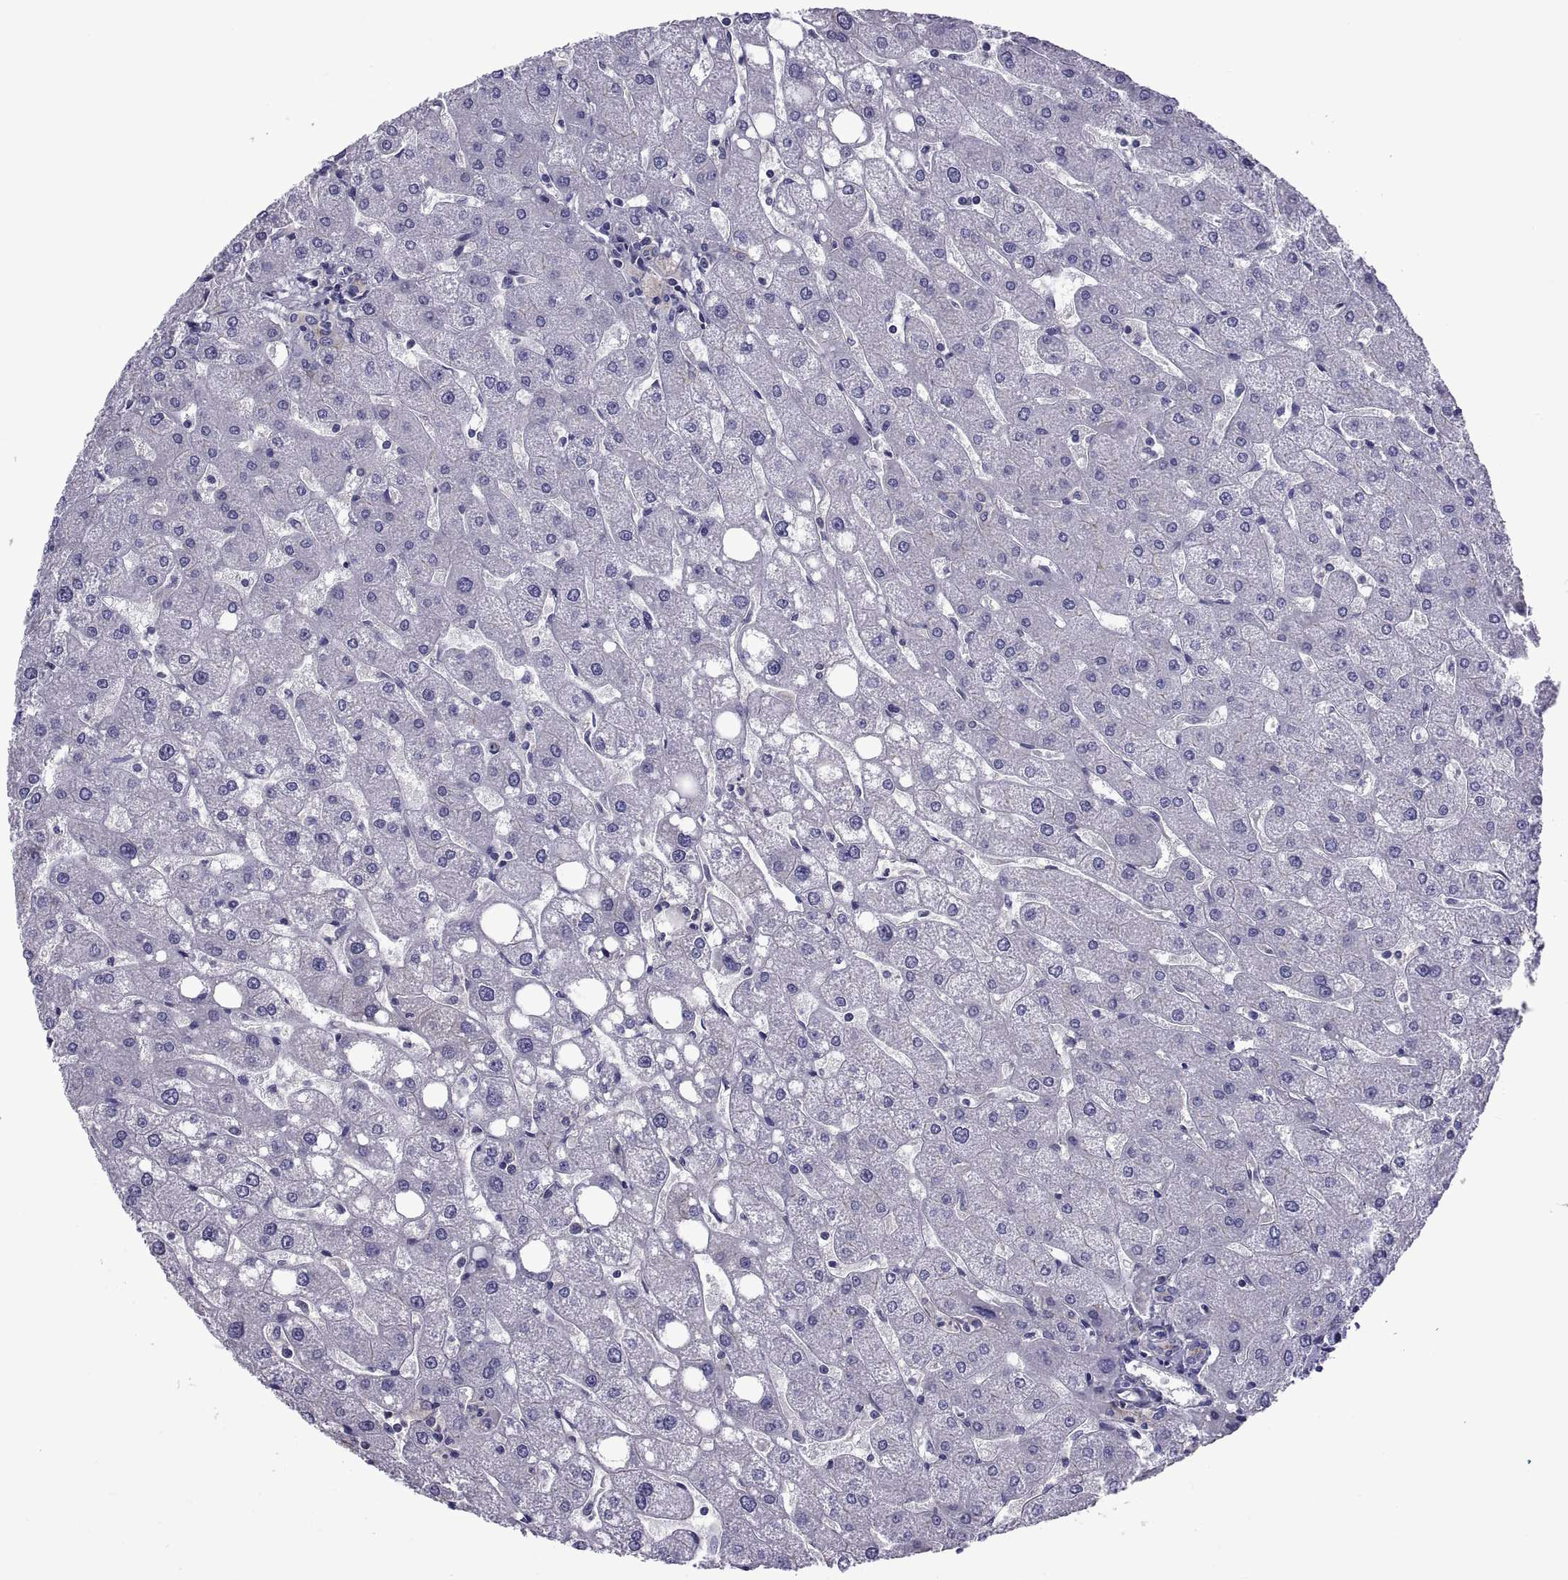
{"staining": {"intensity": "negative", "quantity": "none", "location": "none"}, "tissue": "liver", "cell_type": "Cholangiocytes", "image_type": "normal", "snomed": [{"axis": "morphology", "description": "Normal tissue, NOS"}, {"axis": "topography", "description": "Liver"}], "caption": "A high-resolution image shows IHC staining of unremarkable liver, which exhibits no significant expression in cholangiocytes.", "gene": "TMC3", "patient": {"sex": "male", "age": 67}}